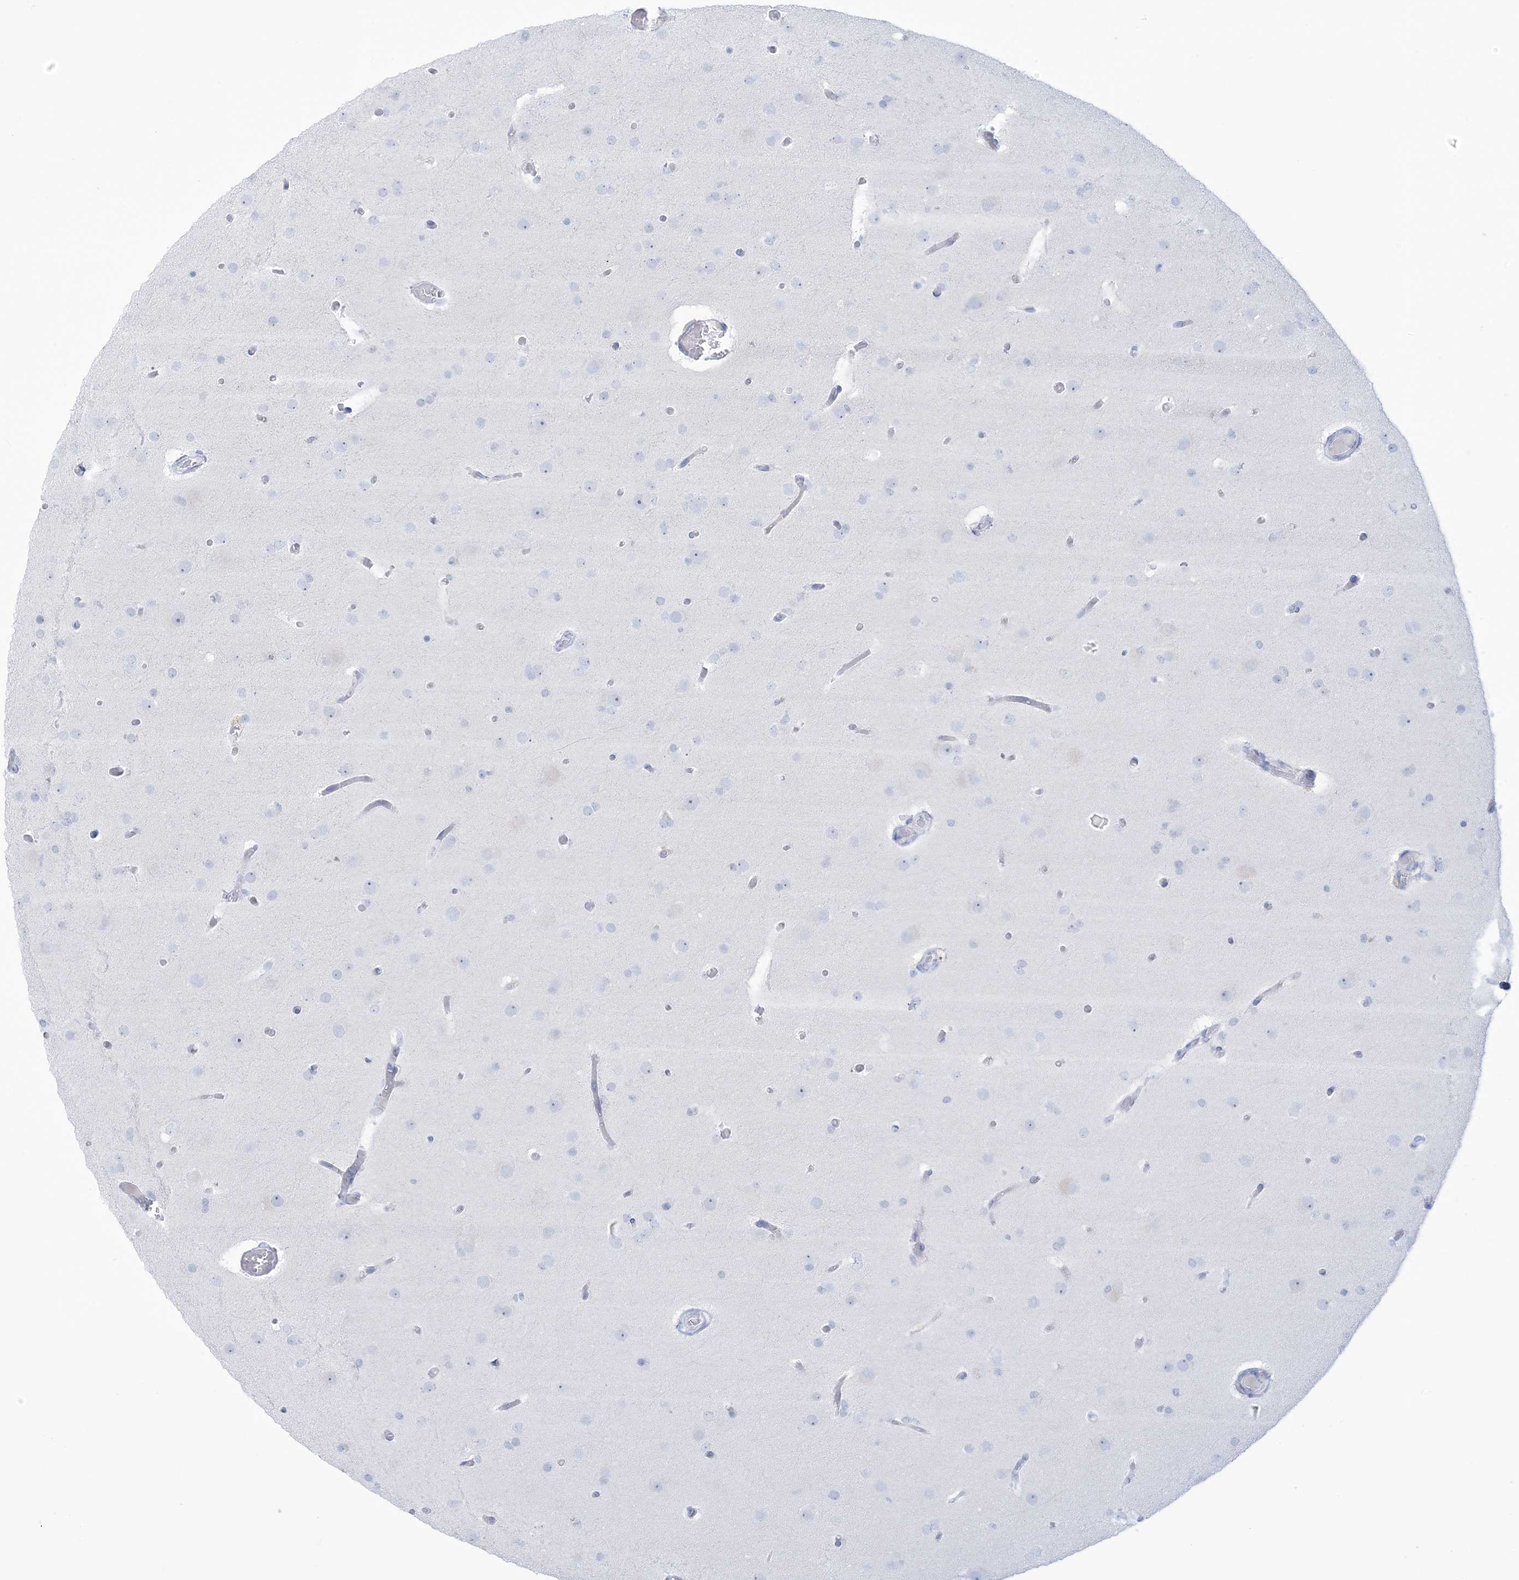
{"staining": {"intensity": "negative", "quantity": "none", "location": "none"}, "tissue": "glioma", "cell_type": "Tumor cells", "image_type": "cancer", "snomed": [{"axis": "morphology", "description": "Glioma, malignant, High grade"}, {"axis": "topography", "description": "Cerebral cortex"}], "caption": "This is an IHC image of glioma. There is no positivity in tumor cells.", "gene": "AGXT", "patient": {"sex": "female", "age": 36}}